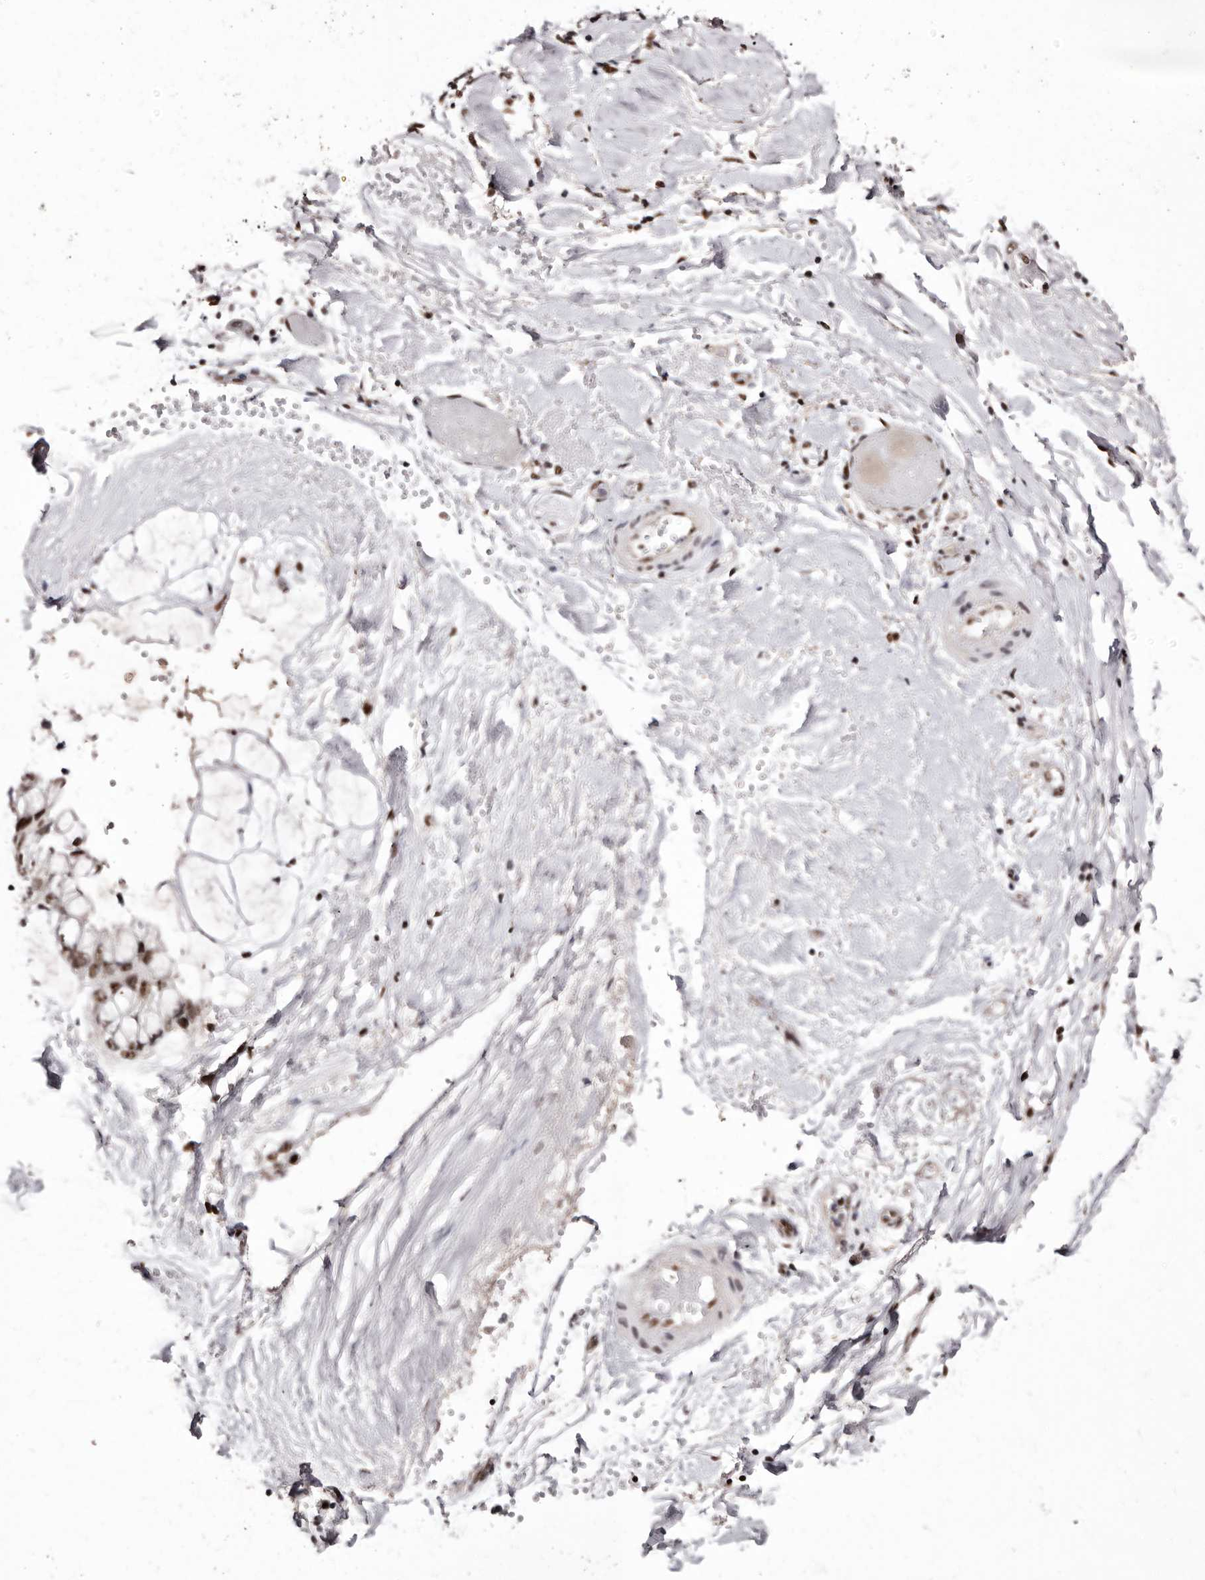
{"staining": {"intensity": "moderate", "quantity": ">75%", "location": "nuclear"}, "tissue": "ovarian cancer", "cell_type": "Tumor cells", "image_type": "cancer", "snomed": [{"axis": "morphology", "description": "Cystadenocarcinoma, mucinous, NOS"}, {"axis": "topography", "description": "Ovary"}], "caption": "Immunohistochemistry staining of ovarian cancer (mucinous cystadenocarcinoma), which reveals medium levels of moderate nuclear expression in approximately >75% of tumor cells indicating moderate nuclear protein positivity. The staining was performed using DAB (brown) for protein detection and nuclei were counterstained in hematoxylin (blue).", "gene": "ANAPC11", "patient": {"sex": "female", "age": 39}}